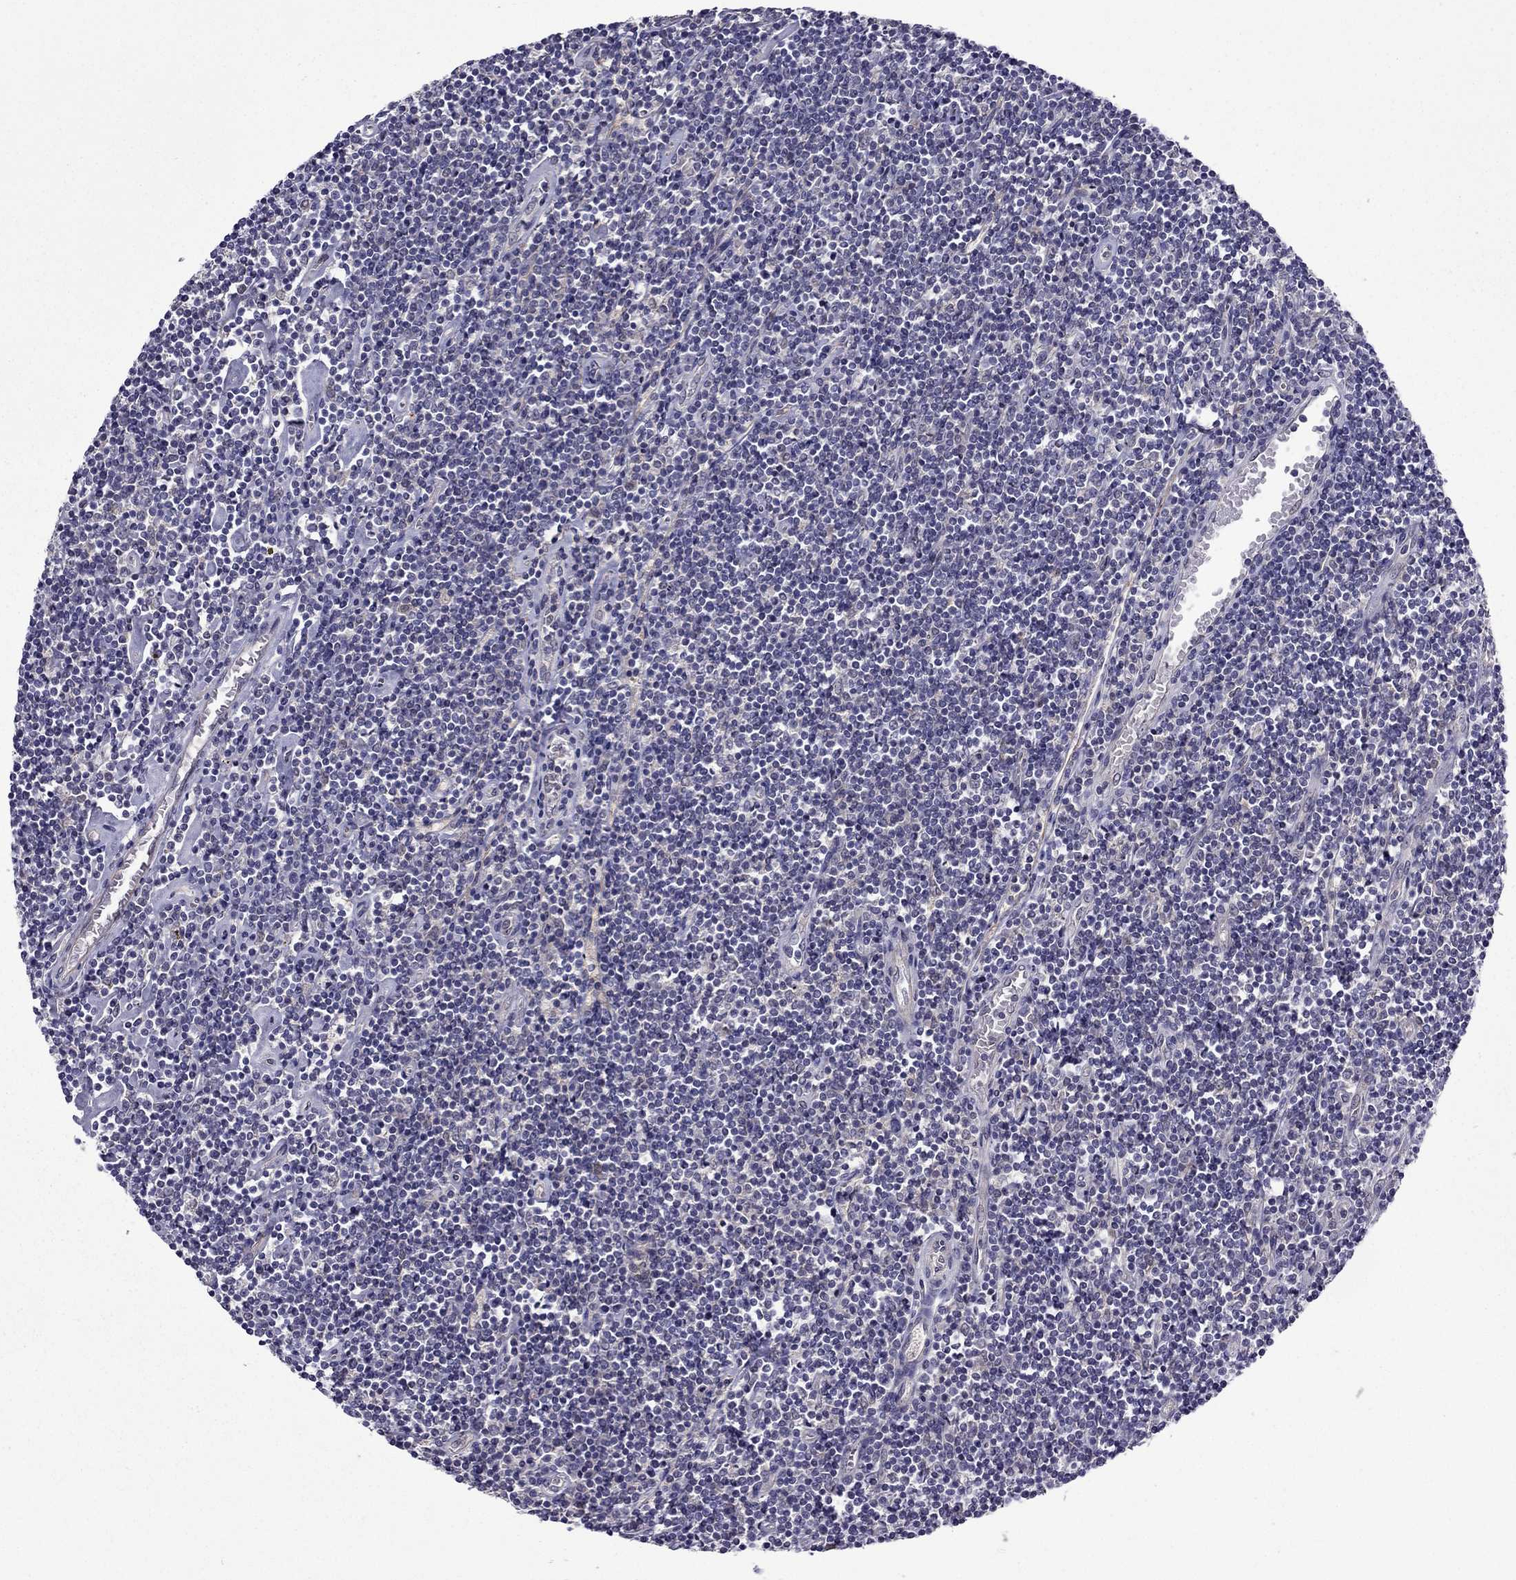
{"staining": {"intensity": "negative", "quantity": "none", "location": "none"}, "tissue": "lymphoma", "cell_type": "Tumor cells", "image_type": "cancer", "snomed": [{"axis": "morphology", "description": "Hodgkin's disease, NOS"}, {"axis": "topography", "description": "Lymph node"}], "caption": "Immunohistochemistry of Hodgkin's disease exhibits no staining in tumor cells.", "gene": "CDK5", "patient": {"sex": "male", "age": 40}}